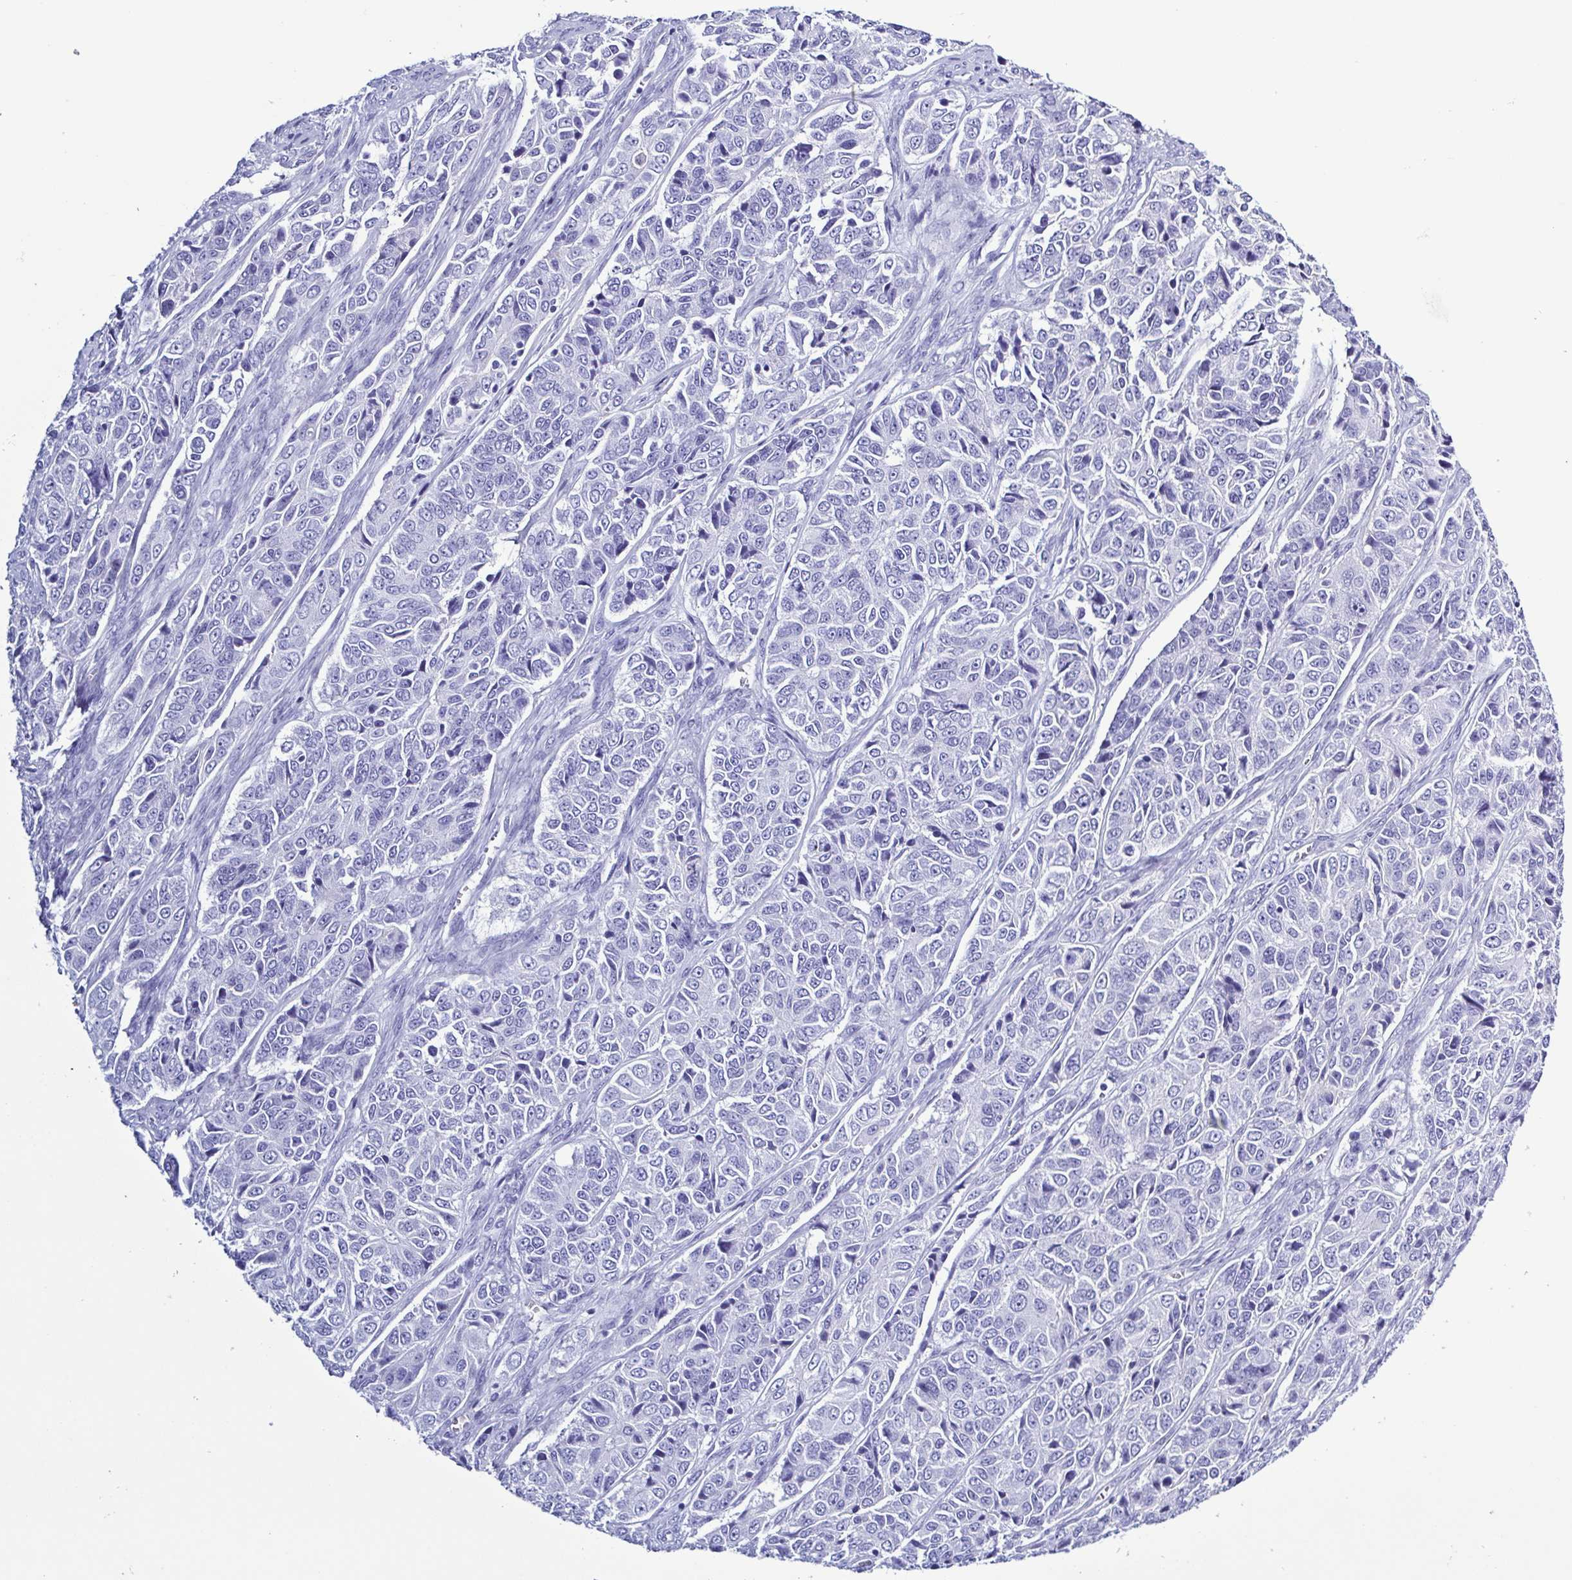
{"staining": {"intensity": "negative", "quantity": "none", "location": "none"}, "tissue": "ovarian cancer", "cell_type": "Tumor cells", "image_type": "cancer", "snomed": [{"axis": "morphology", "description": "Carcinoma, endometroid"}, {"axis": "topography", "description": "Ovary"}], "caption": "The photomicrograph displays no significant expression in tumor cells of endometroid carcinoma (ovarian). (Immunohistochemistry (ihc), brightfield microscopy, high magnification).", "gene": "LTF", "patient": {"sex": "female", "age": 51}}